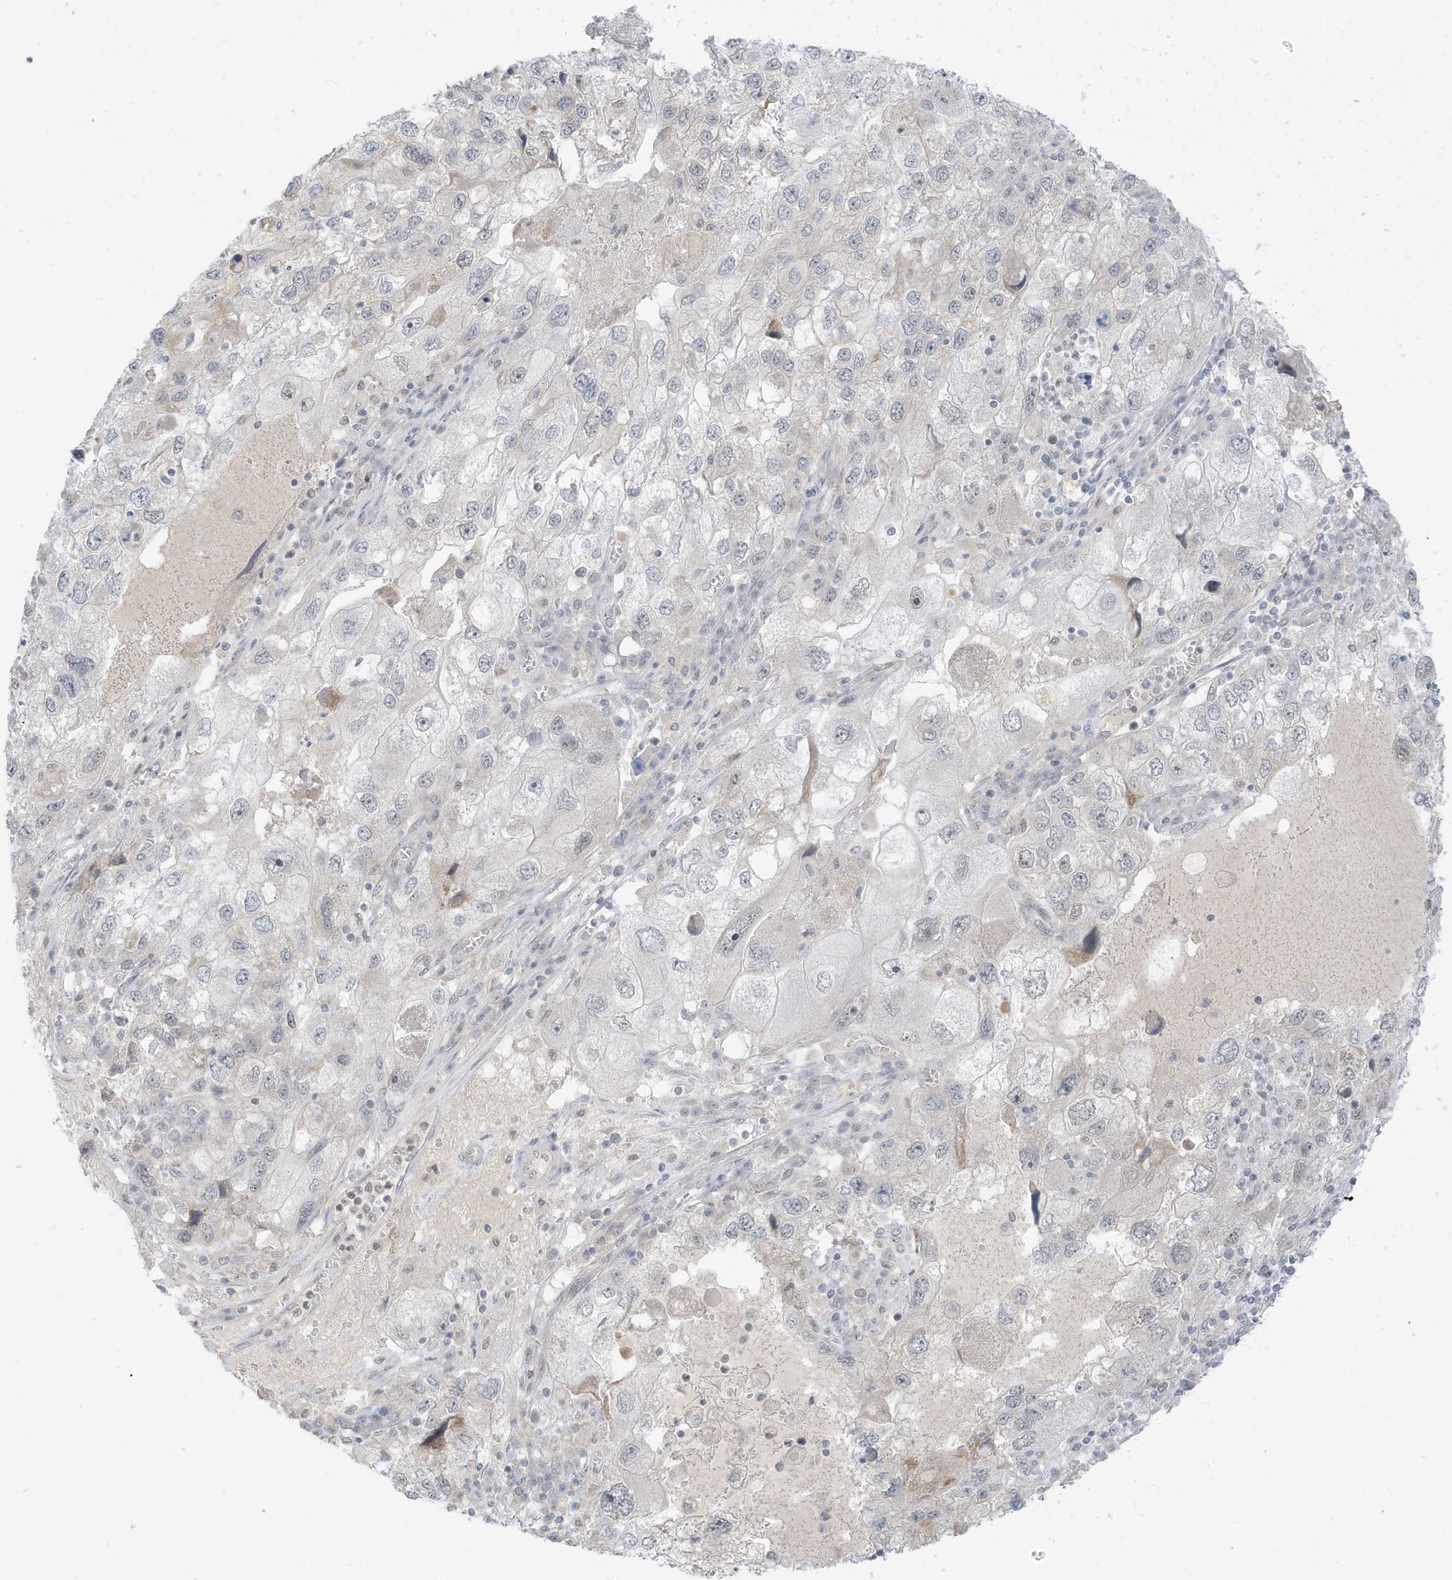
{"staining": {"intensity": "negative", "quantity": "none", "location": "none"}, "tissue": "endometrial cancer", "cell_type": "Tumor cells", "image_type": "cancer", "snomed": [{"axis": "morphology", "description": "Adenocarcinoma, NOS"}, {"axis": "topography", "description": "Endometrium"}], "caption": "A high-resolution image shows IHC staining of endometrial adenocarcinoma, which reveals no significant staining in tumor cells.", "gene": "MSL3", "patient": {"sex": "female", "age": 49}}